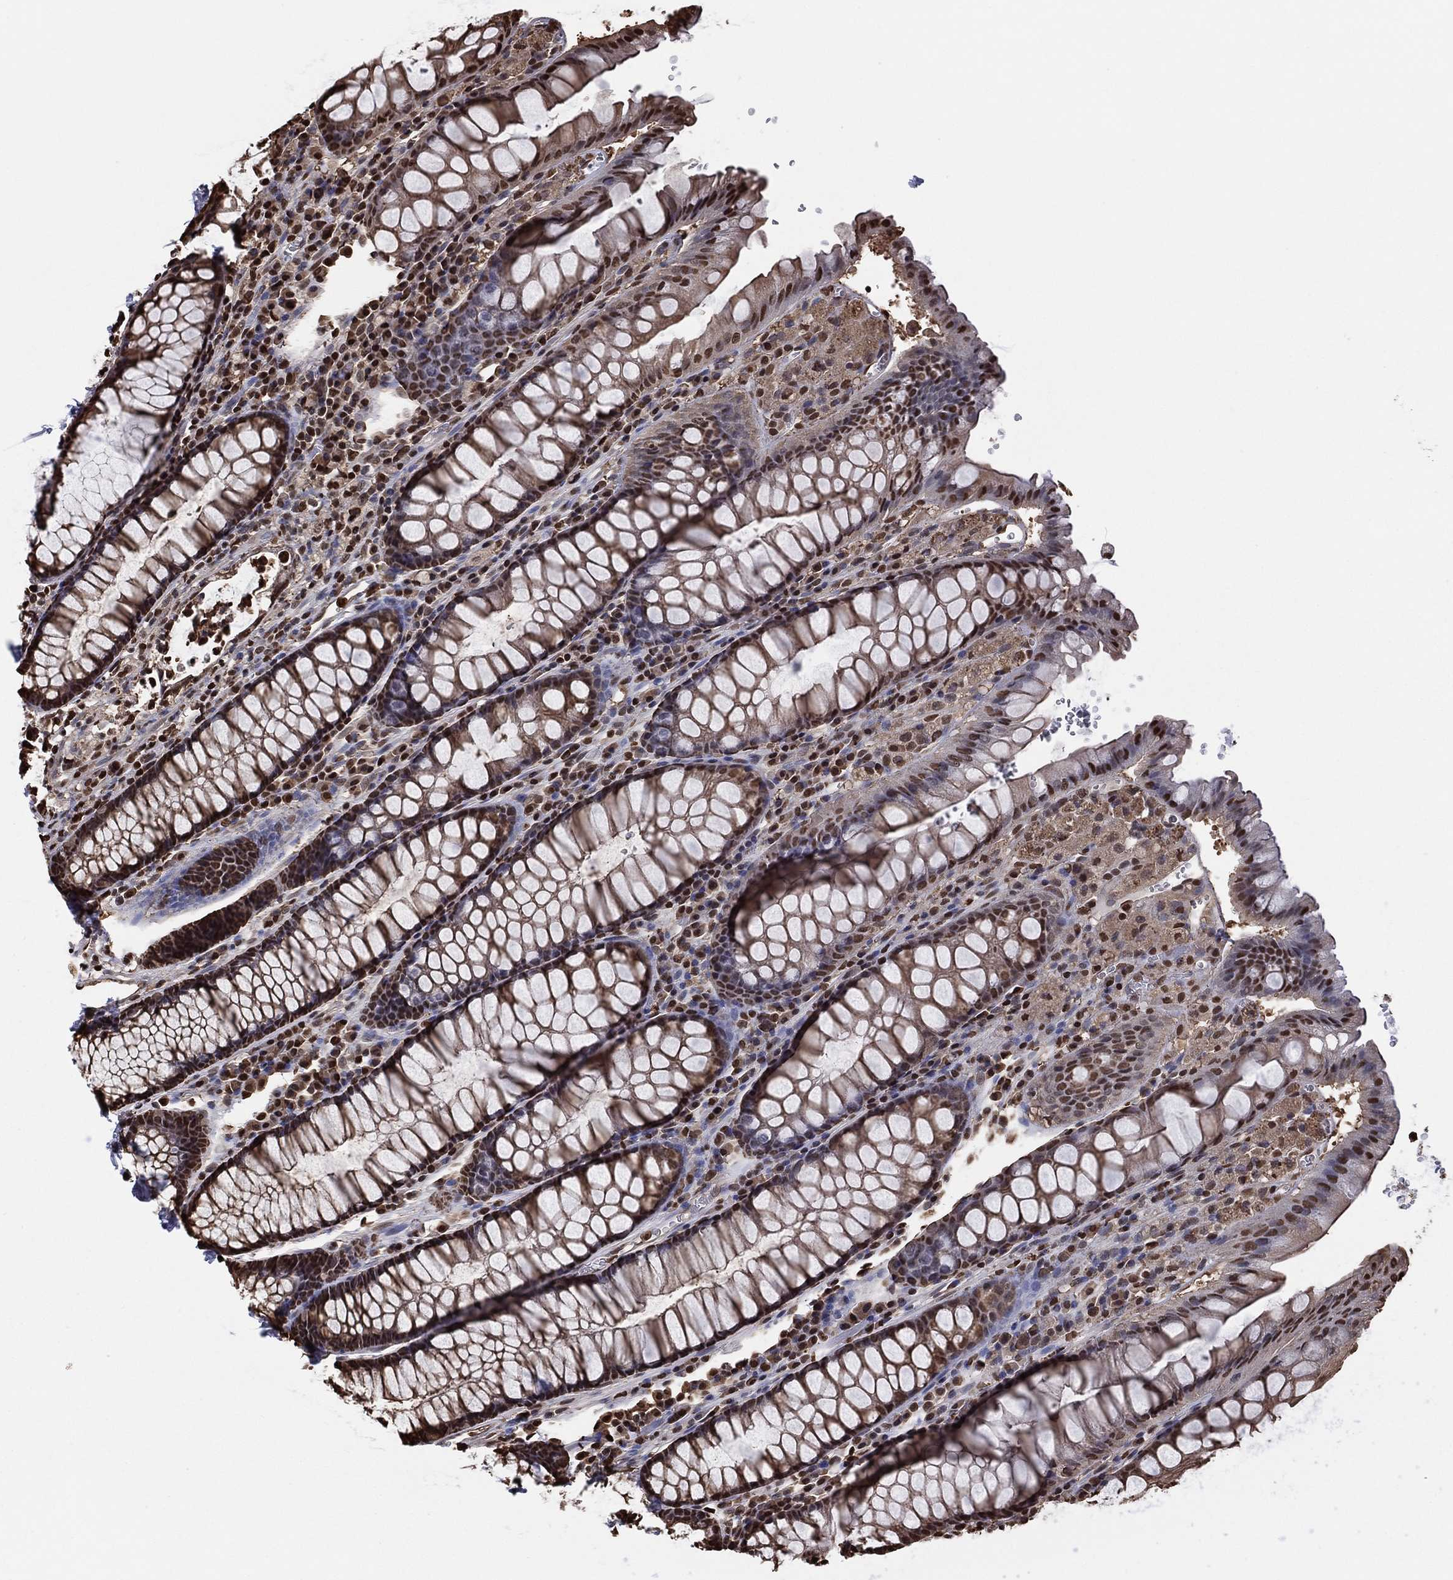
{"staining": {"intensity": "strong", "quantity": "25%-75%", "location": "nuclear"}, "tissue": "rectum", "cell_type": "Glandular cells", "image_type": "normal", "snomed": [{"axis": "morphology", "description": "Normal tissue, NOS"}, {"axis": "topography", "description": "Rectum"}], "caption": "Strong nuclear positivity is present in about 25%-75% of glandular cells in unremarkable rectum.", "gene": "GAPDH", "patient": {"sex": "female", "age": 68}}